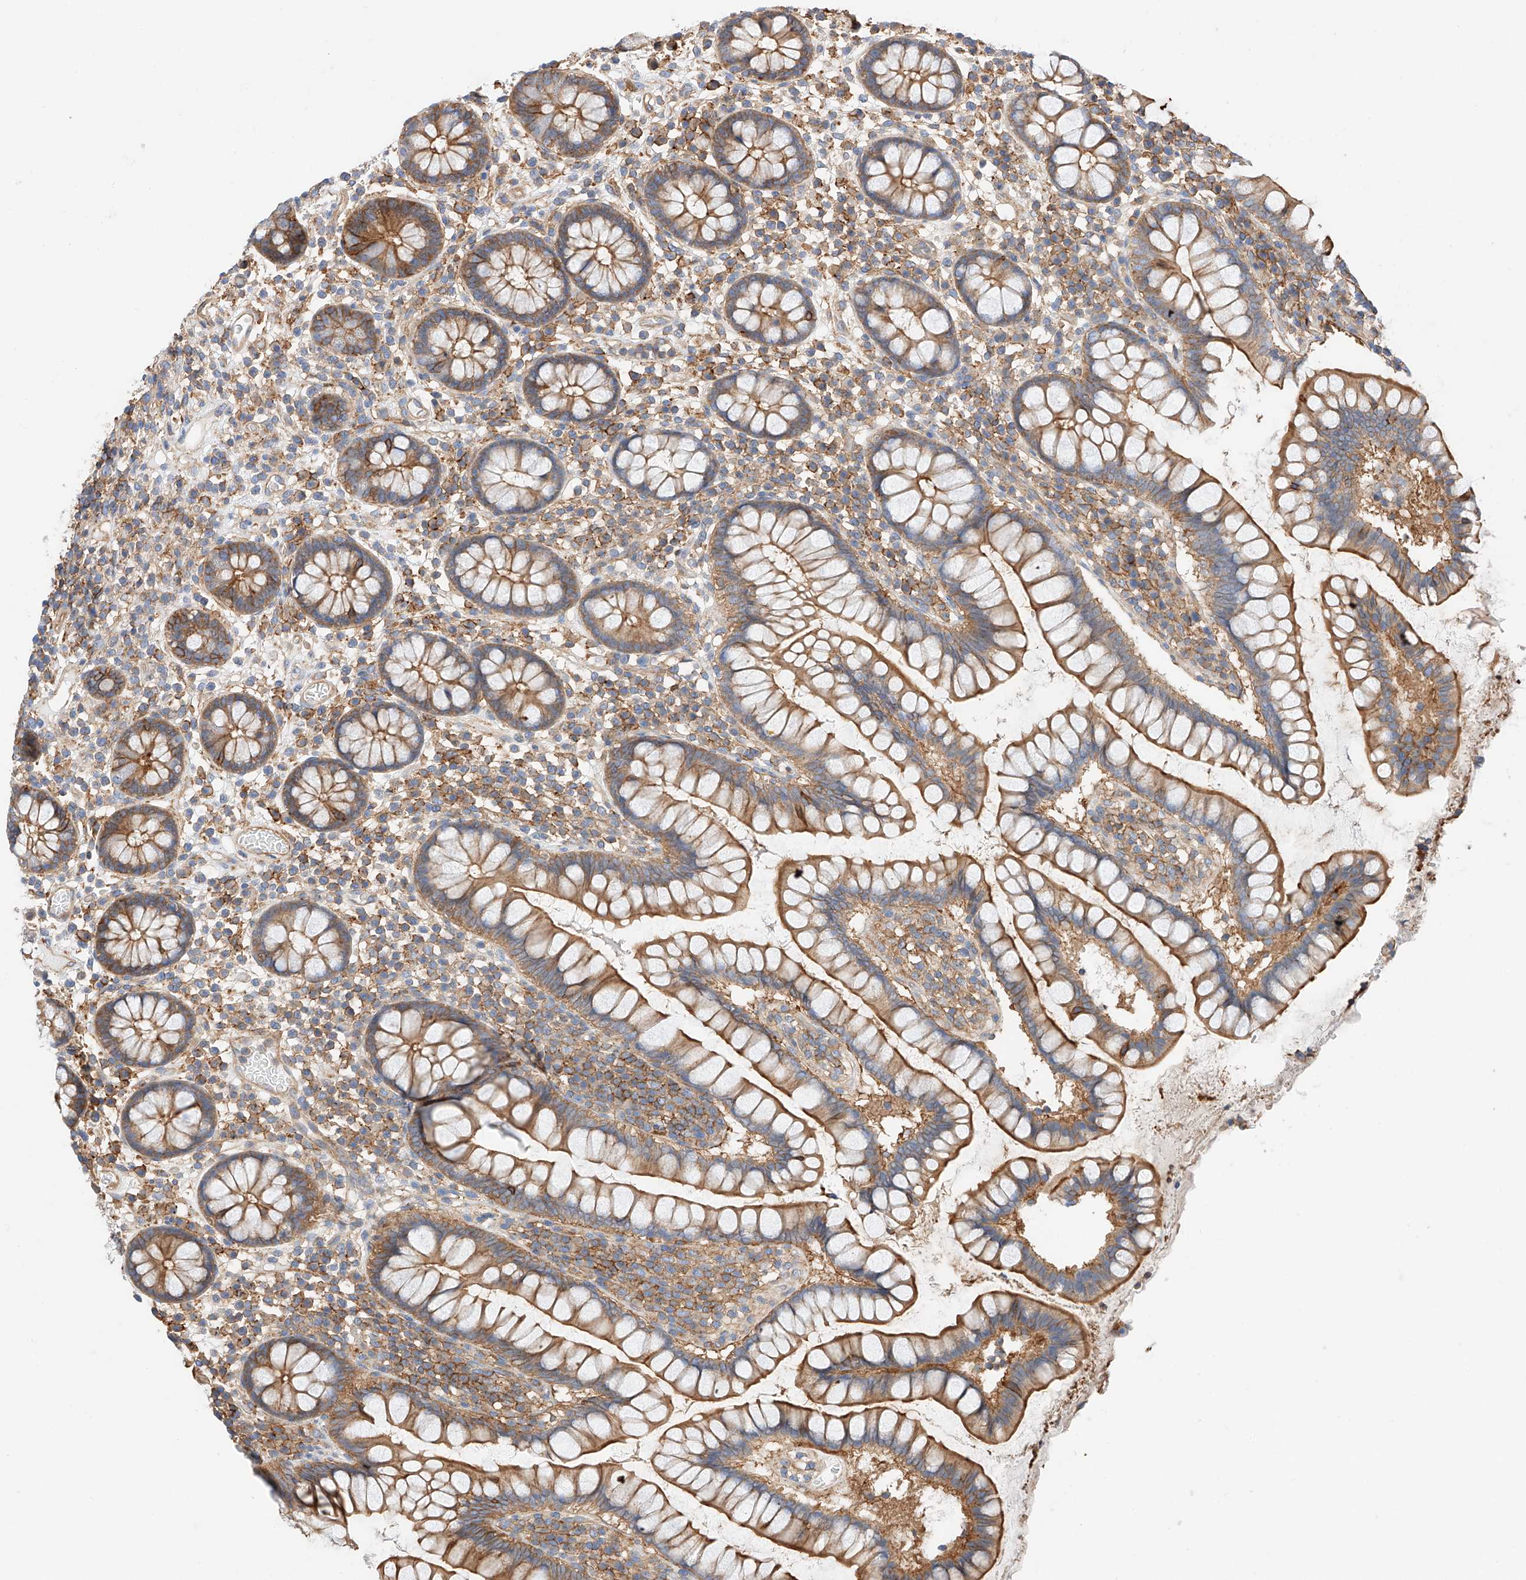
{"staining": {"intensity": "weak", "quantity": ">75%", "location": "cytoplasmic/membranous"}, "tissue": "colon", "cell_type": "Endothelial cells", "image_type": "normal", "snomed": [{"axis": "morphology", "description": "Normal tissue, NOS"}, {"axis": "topography", "description": "Colon"}], "caption": "Human colon stained for a protein (brown) shows weak cytoplasmic/membranous positive expression in about >75% of endothelial cells.", "gene": "ENSG00000259132", "patient": {"sex": "female", "age": 79}}